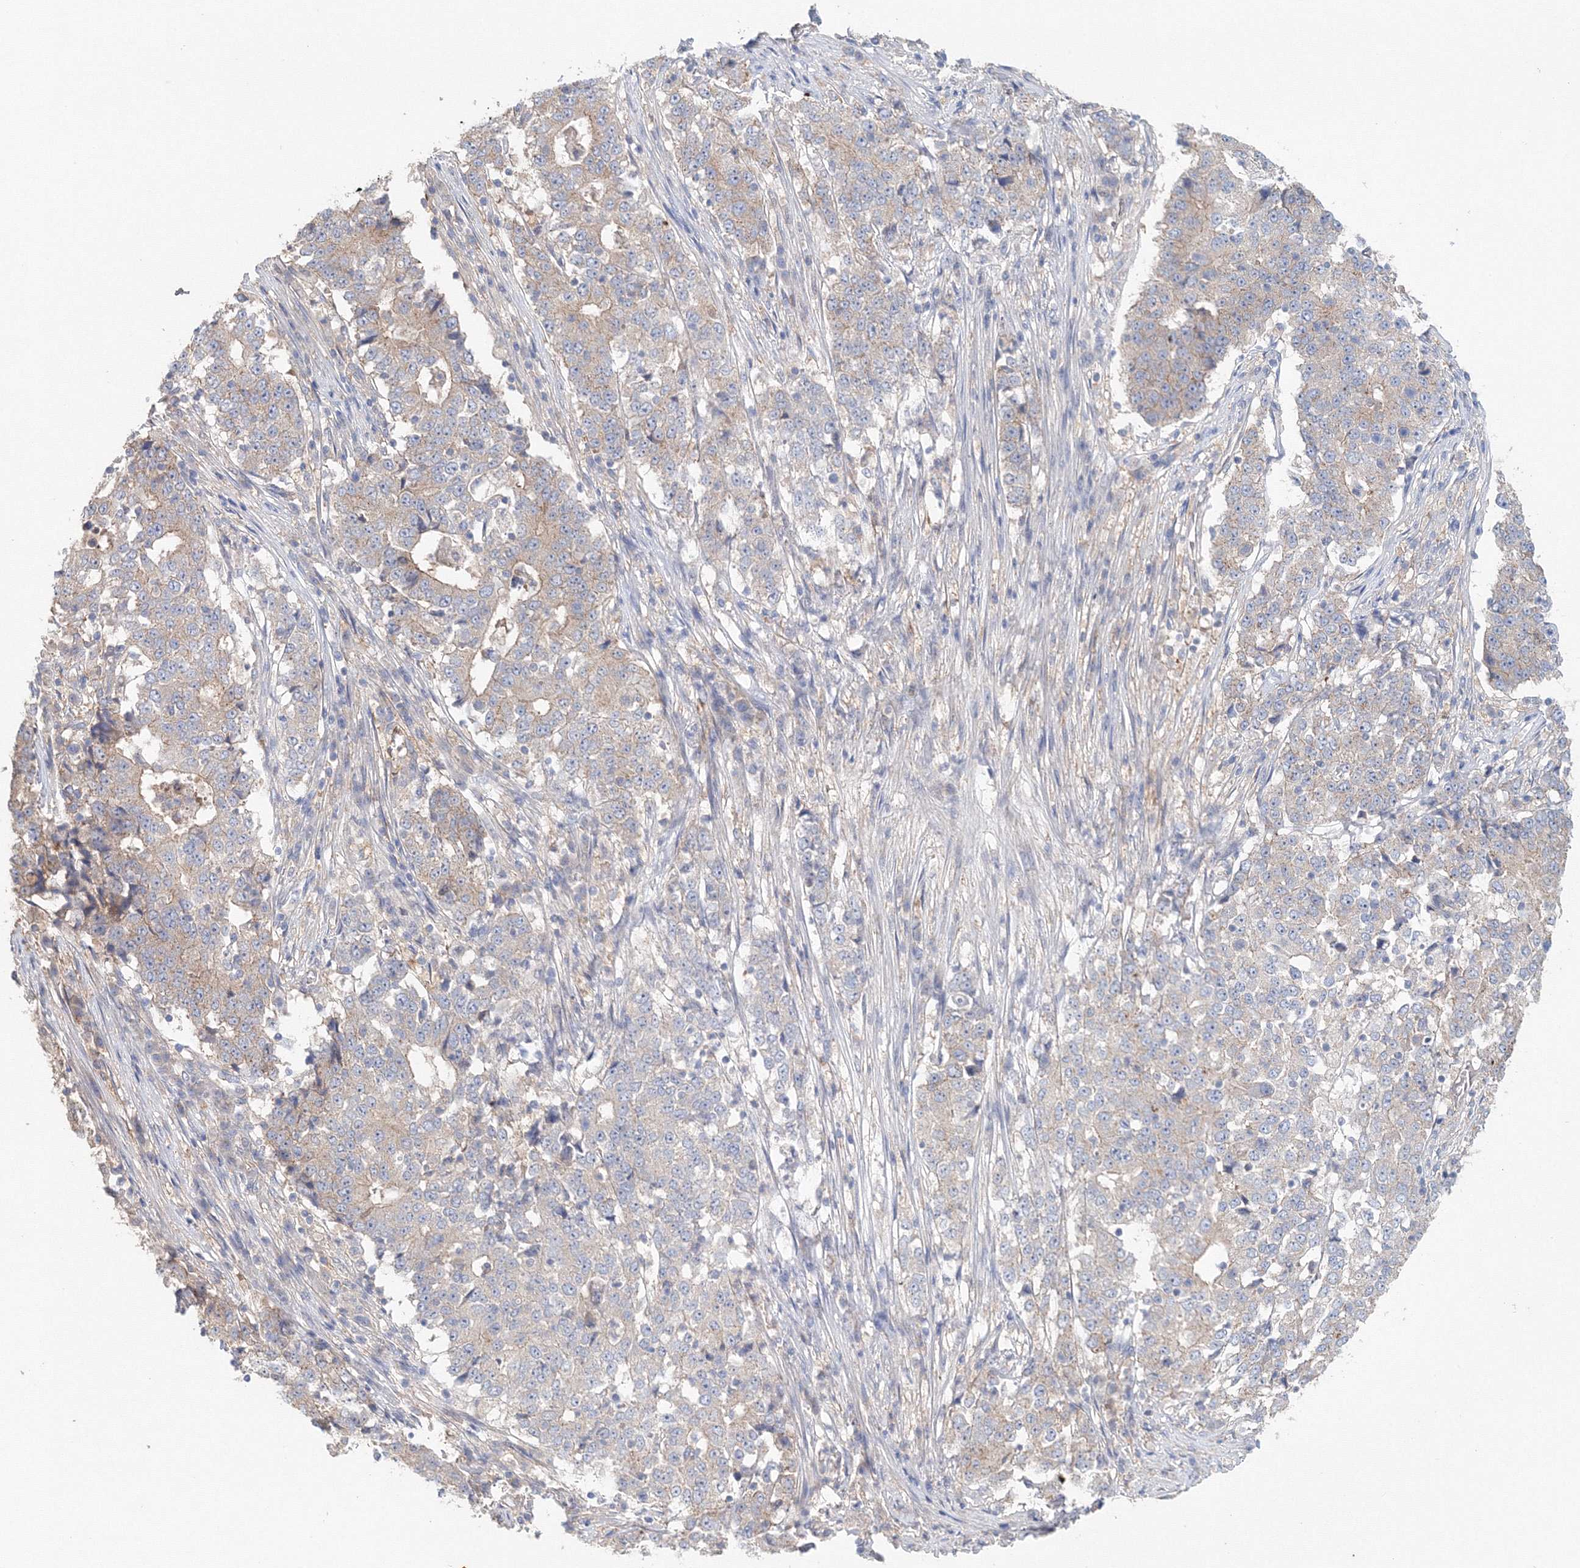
{"staining": {"intensity": "weak", "quantity": "25%-75%", "location": "cytoplasmic/membranous"}, "tissue": "stomach cancer", "cell_type": "Tumor cells", "image_type": "cancer", "snomed": [{"axis": "morphology", "description": "Adenocarcinoma, NOS"}, {"axis": "topography", "description": "Stomach"}], "caption": "The histopathology image reveals a brown stain indicating the presence of a protein in the cytoplasmic/membranous of tumor cells in adenocarcinoma (stomach). The staining was performed using DAB (3,3'-diaminobenzidine), with brown indicating positive protein expression. Nuclei are stained blue with hematoxylin.", "gene": "TPRKB", "patient": {"sex": "male", "age": 59}}